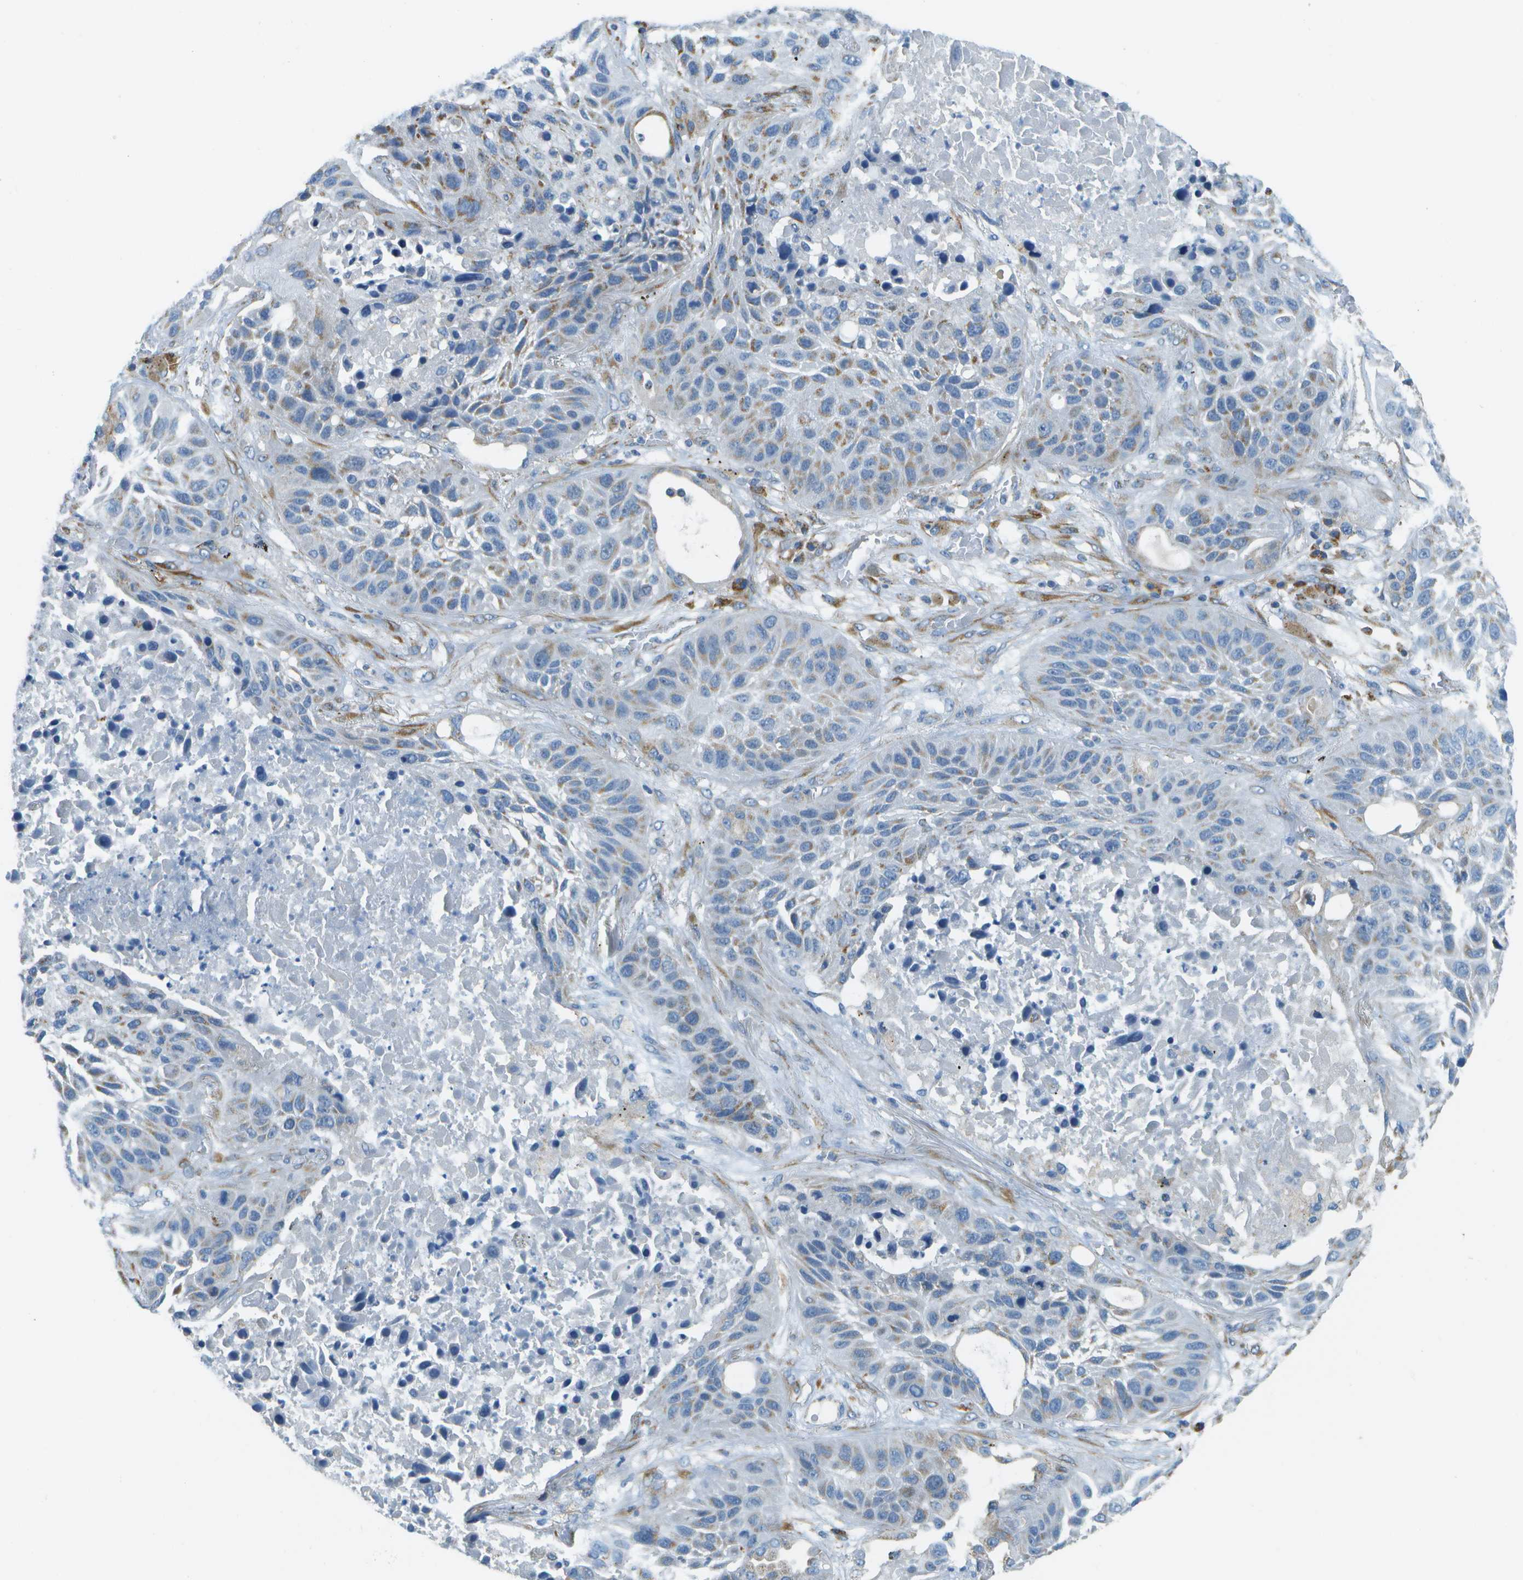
{"staining": {"intensity": "negative", "quantity": "none", "location": "none"}, "tissue": "lung cancer", "cell_type": "Tumor cells", "image_type": "cancer", "snomed": [{"axis": "morphology", "description": "Squamous cell carcinoma, NOS"}, {"axis": "topography", "description": "Lung"}], "caption": "This is a photomicrograph of immunohistochemistry staining of lung cancer (squamous cell carcinoma), which shows no positivity in tumor cells. The staining was performed using DAB (3,3'-diaminobenzidine) to visualize the protein expression in brown, while the nuclei were stained in blue with hematoxylin (Magnification: 20x).", "gene": "PTGIS", "patient": {"sex": "male", "age": 57}}